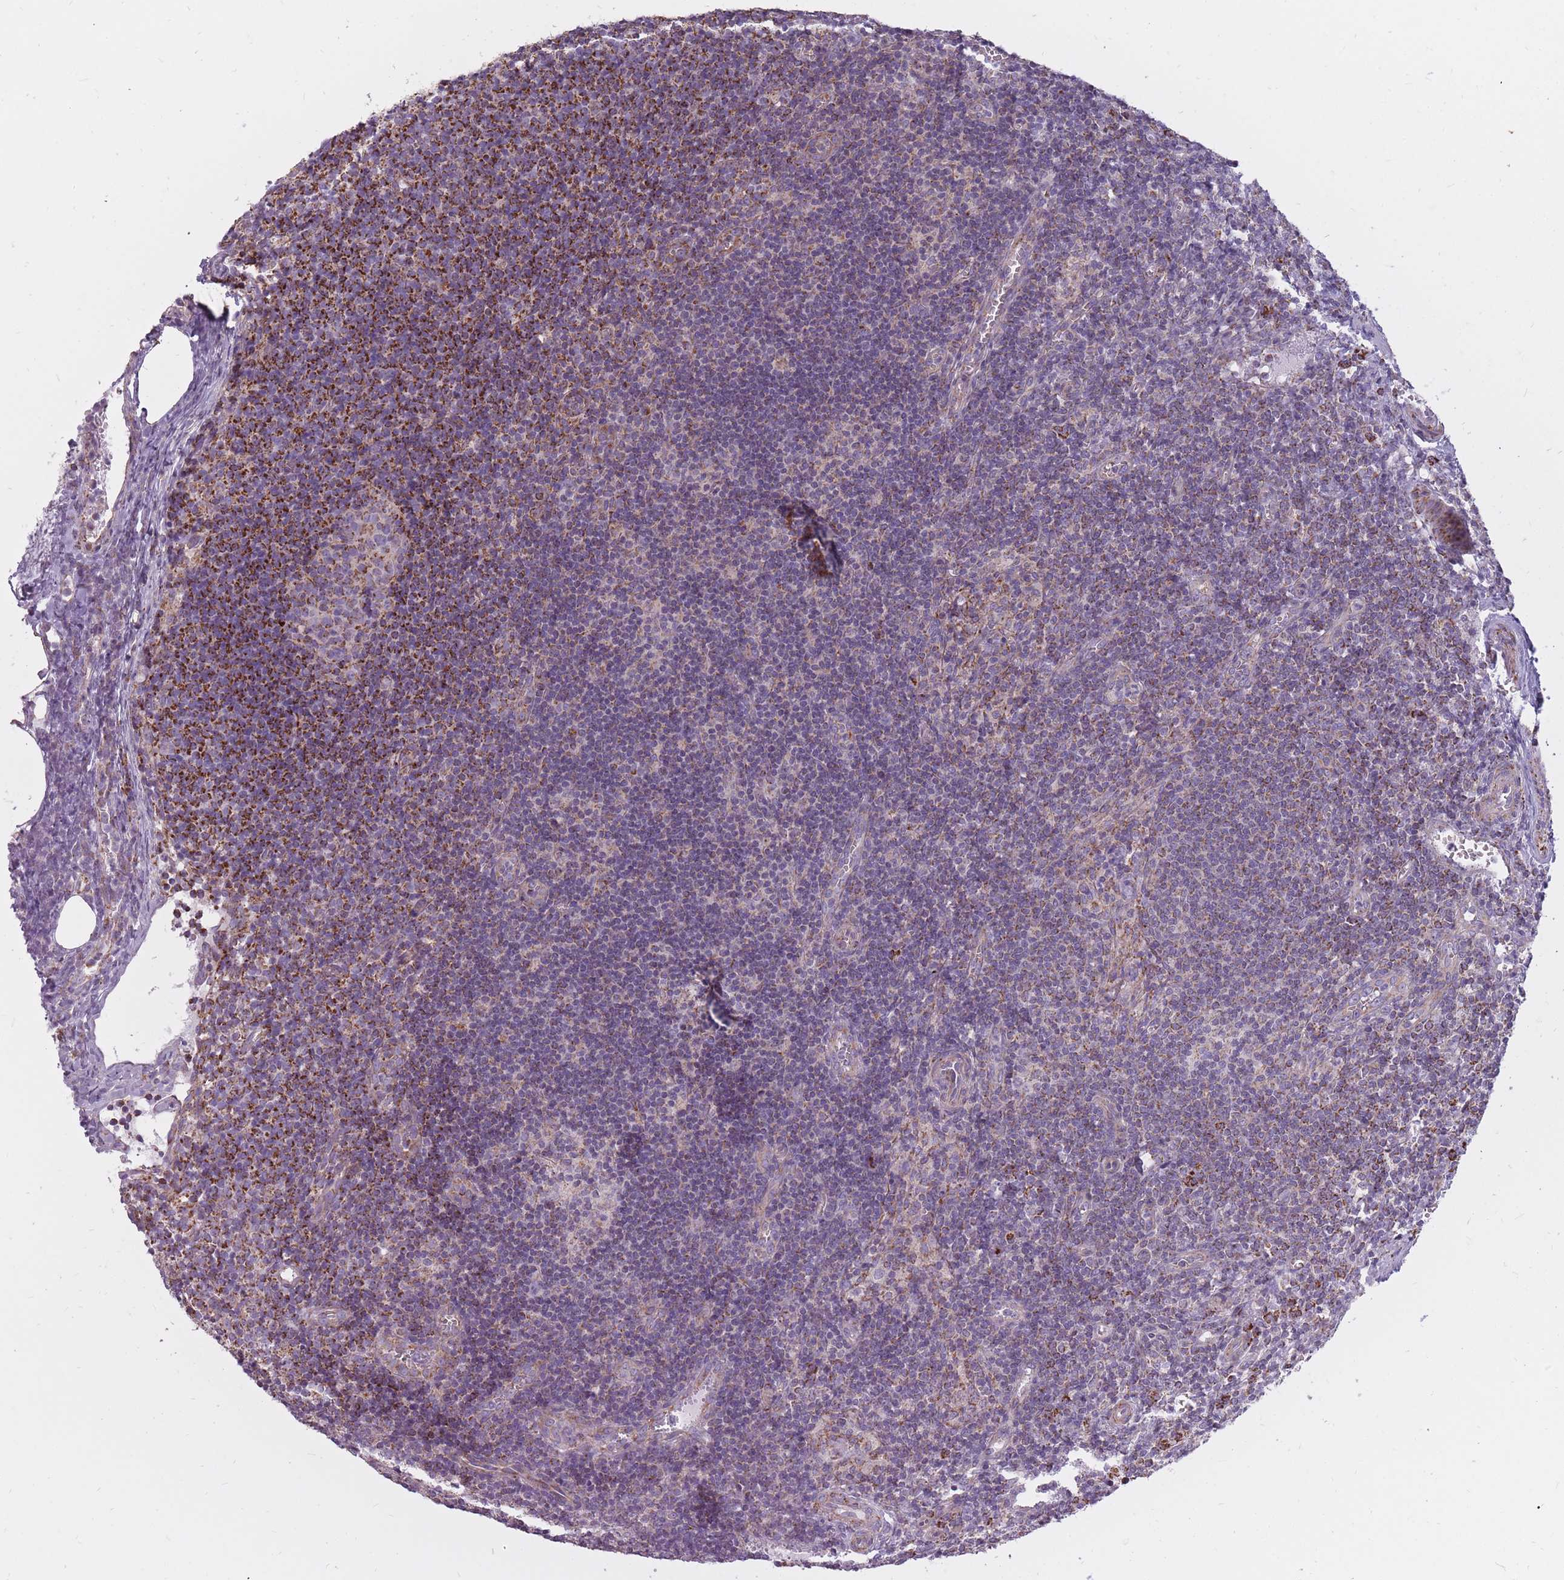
{"staining": {"intensity": "moderate", "quantity": "25%-75%", "location": "cytoplasmic/membranous"}, "tissue": "lymph node", "cell_type": "Germinal center cells", "image_type": "normal", "snomed": [{"axis": "morphology", "description": "Normal tissue, NOS"}, {"axis": "topography", "description": "Lymph node"}], "caption": "The photomicrograph demonstrates immunohistochemical staining of unremarkable lymph node. There is moderate cytoplasmic/membranous positivity is present in about 25%-75% of germinal center cells.", "gene": "ALKBH4", "patient": {"sex": "female", "age": 37}}